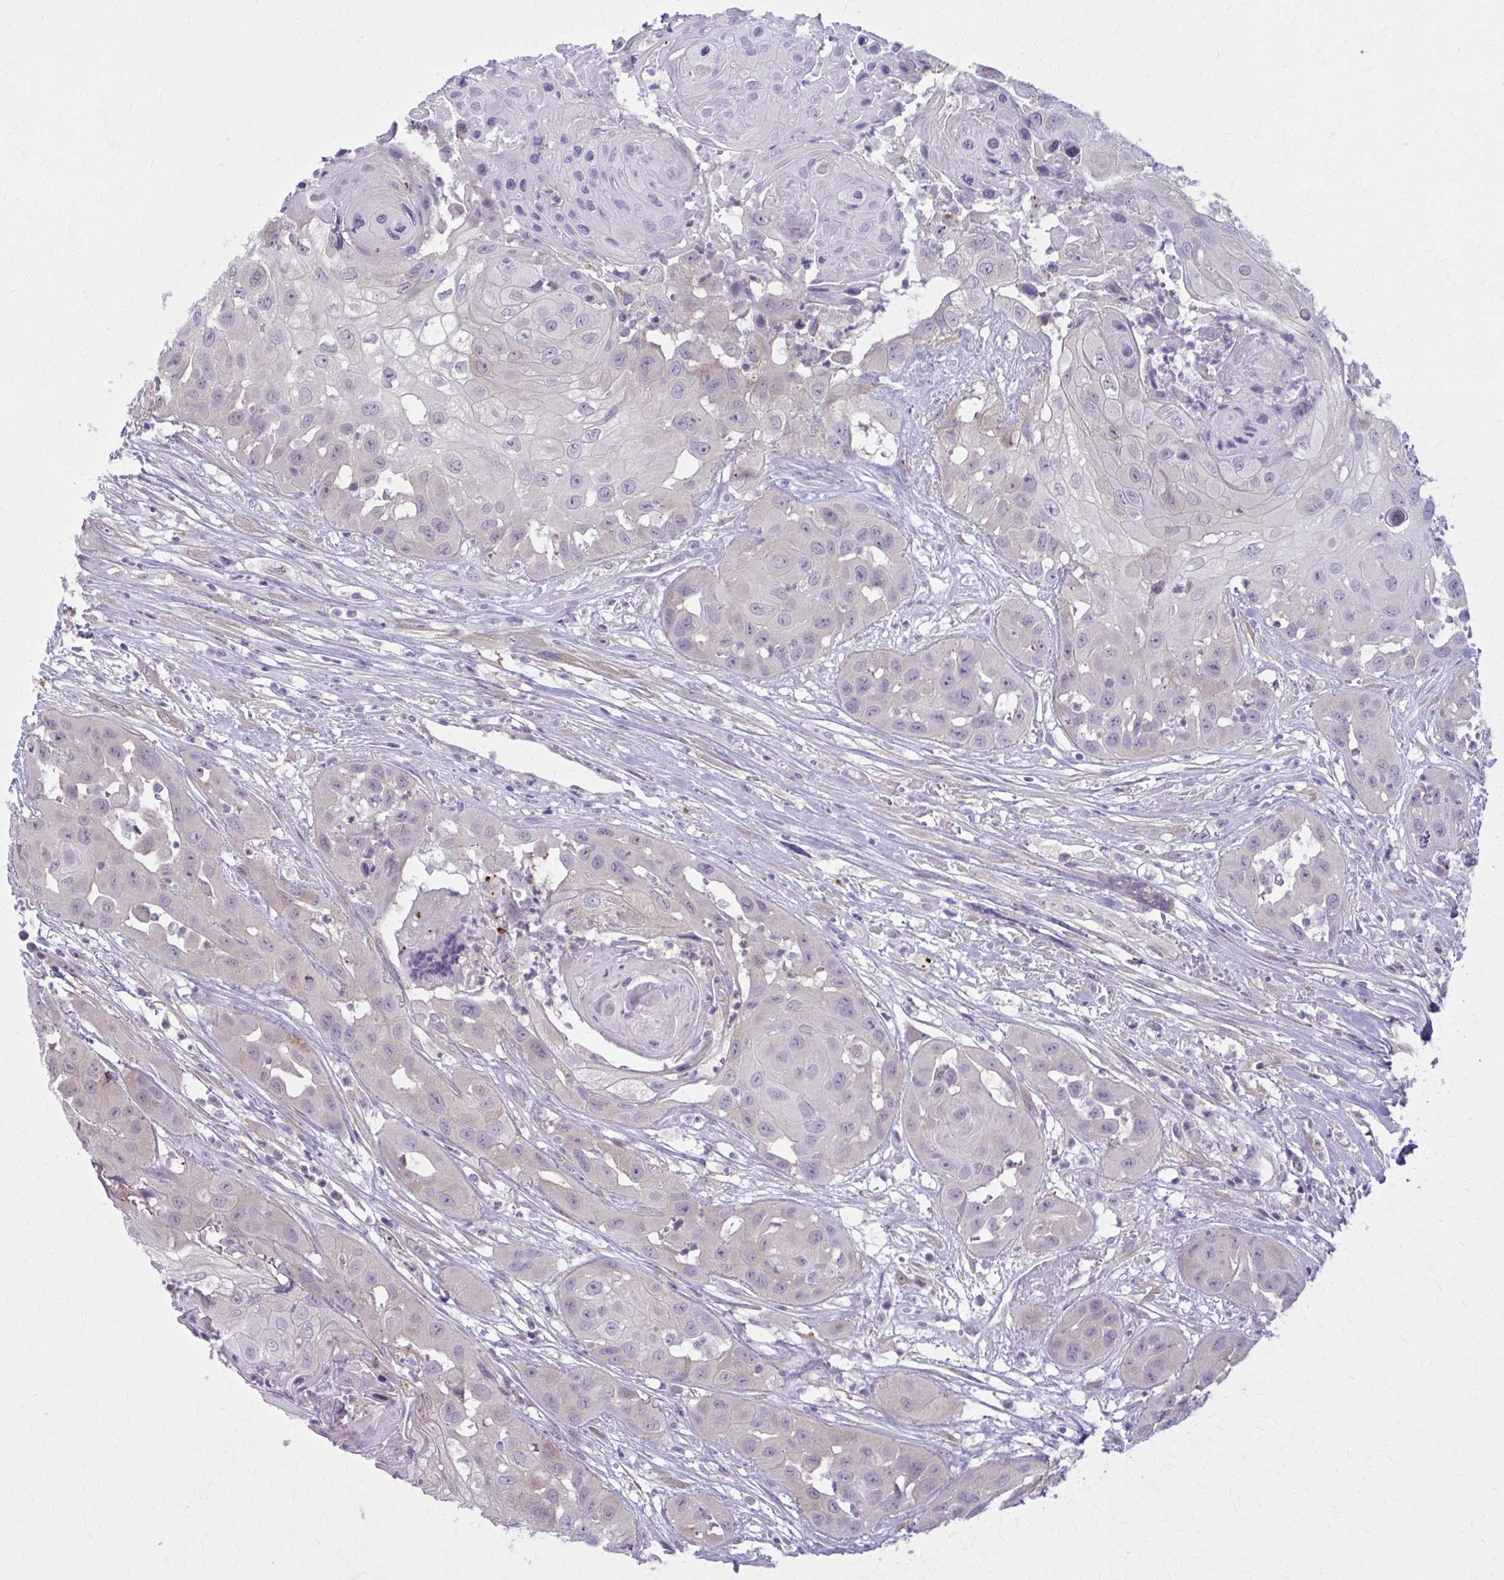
{"staining": {"intensity": "negative", "quantity": "none", "location": "none"}, "tissue": "head and neck cancer", "cell_type": "Tumor cells", "image_type": "cancer", "snomed": [{"axis": "morphology", "description": "Squamous cell carcinoma, NOS"}, {"axis": "topography", "description": "Head-Neck"}], "caption": "Squamous cell carcinoma (head and neck) was stained to show a protein in brown. There is no significant positivity in tumor cells.", "gene": "NUMBL", "patient": {"sex": "male", "age": 83}}